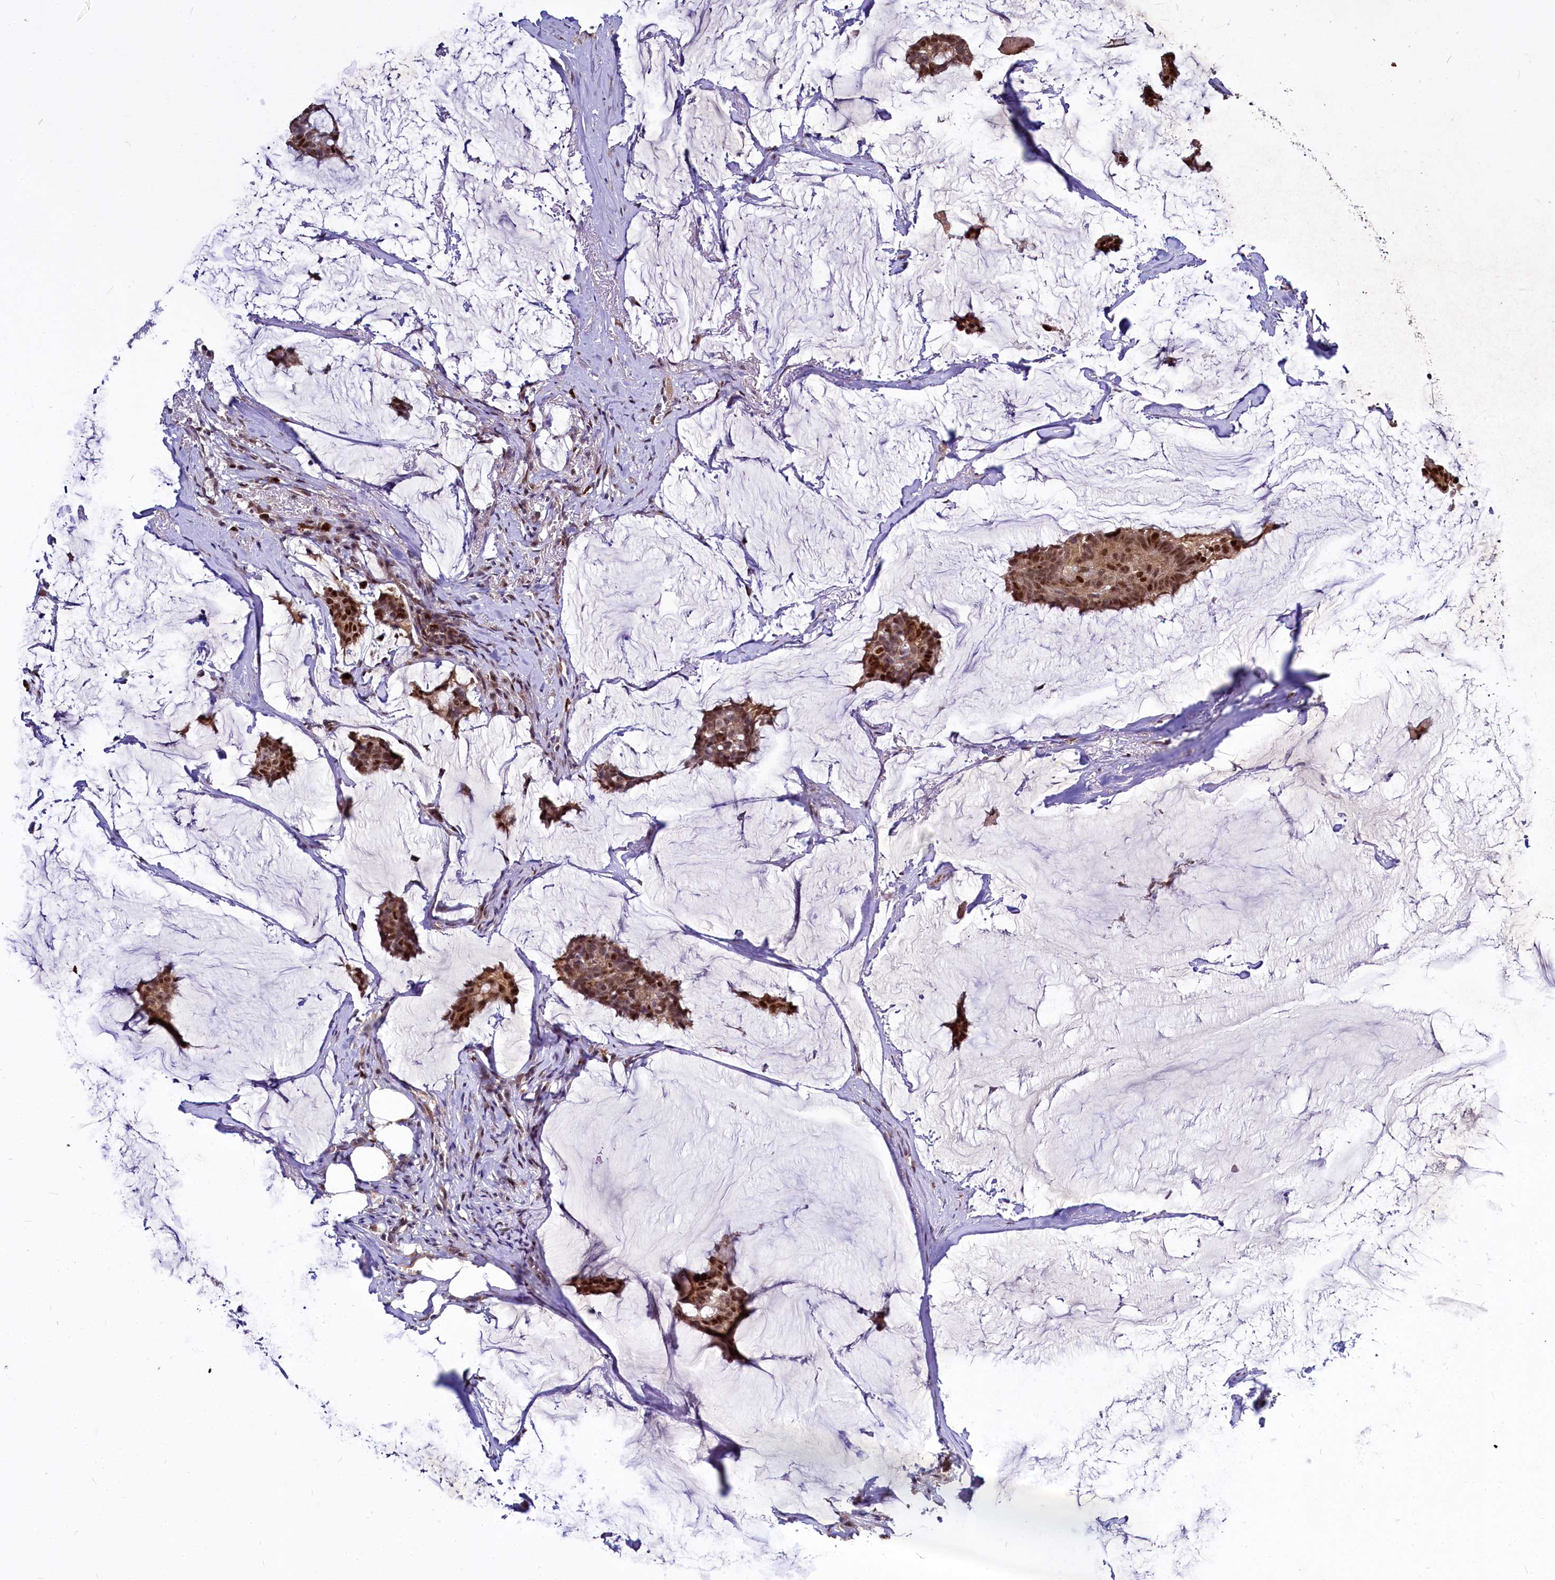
{"staining": {"intensity": "moderate", "quantity": ">75%", "location": "nuclear"}, "tissue": "breast cancer", "cell_type": "Tumor cells", "image_type": "cancer", "snomed": [{"axis": "morphology", "description": "Duct carcinoma"}, {"axis": "topography", "description": "Breast"}], "caption": "Invasive ductal carcinoma (breast) stained for a protein (brown) displays moderate nuclear positive positivity in approximately >75% of tumor cells.", "gene": "MAML2", "patient": {"sex": "female", "age": 93}}